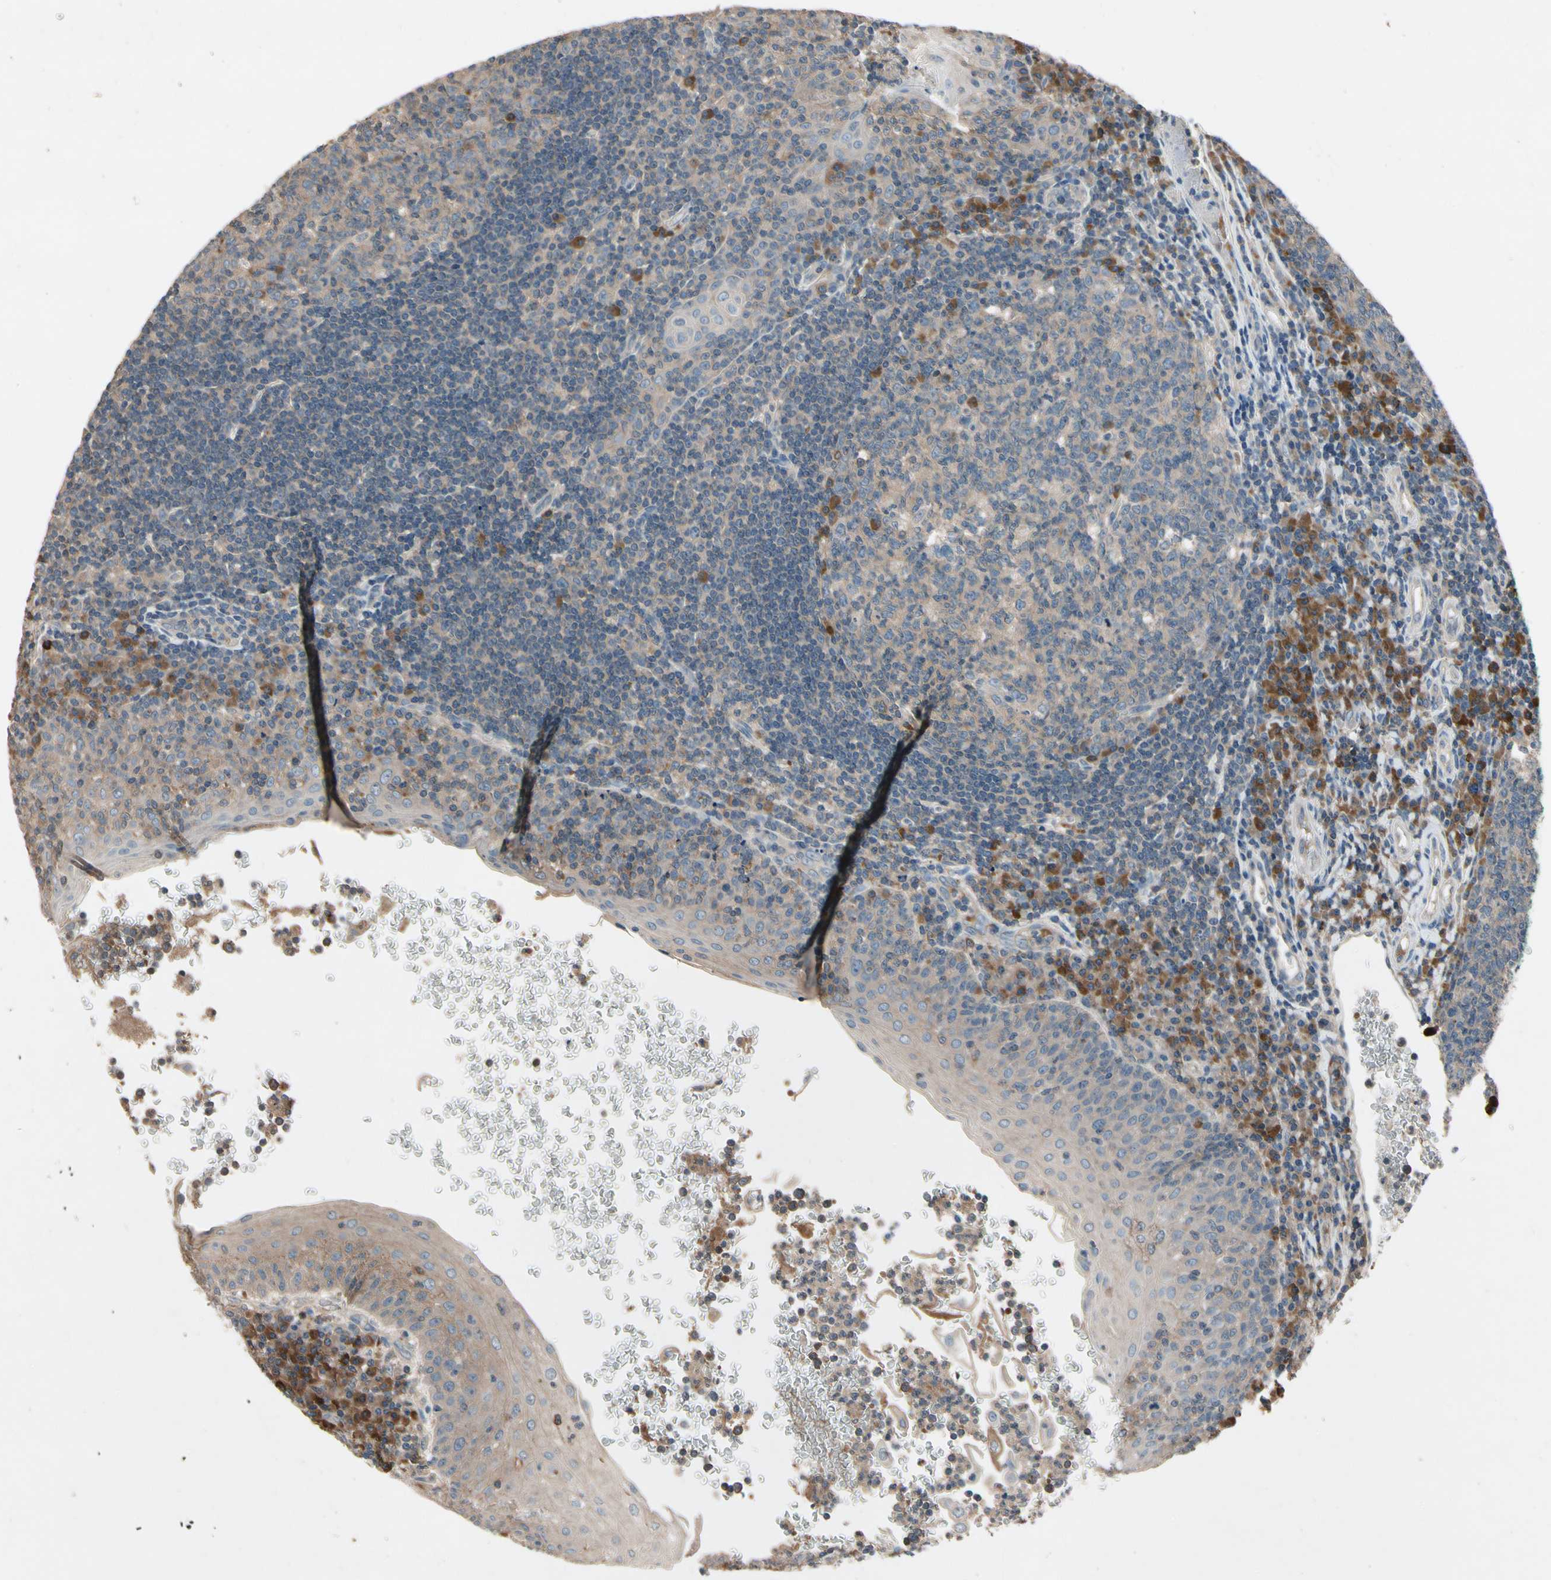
{"staining": {"intensity": "weak", "quantity": ">75%", "location": "cytoplasmic/membranous"}, "tissue": "tonsil", "cell_type": "Germinal center cells", "image_type": "normal", "snomed": [{"axis": "morphology", "description": "Normal tissue, NOS"}, {"axis": "topography", "description": "Tonsil"}], "caption": "Germinal center cells exhibit low levels of weak cytoplasmic/membranous staining in approximately >75% of cells in normal human tonsil. (brown staining indicates protein expression, while blue staining denotes nuclei).", "gene": "IL1RL1", "patient": {"sex": "female", "age": 40}}